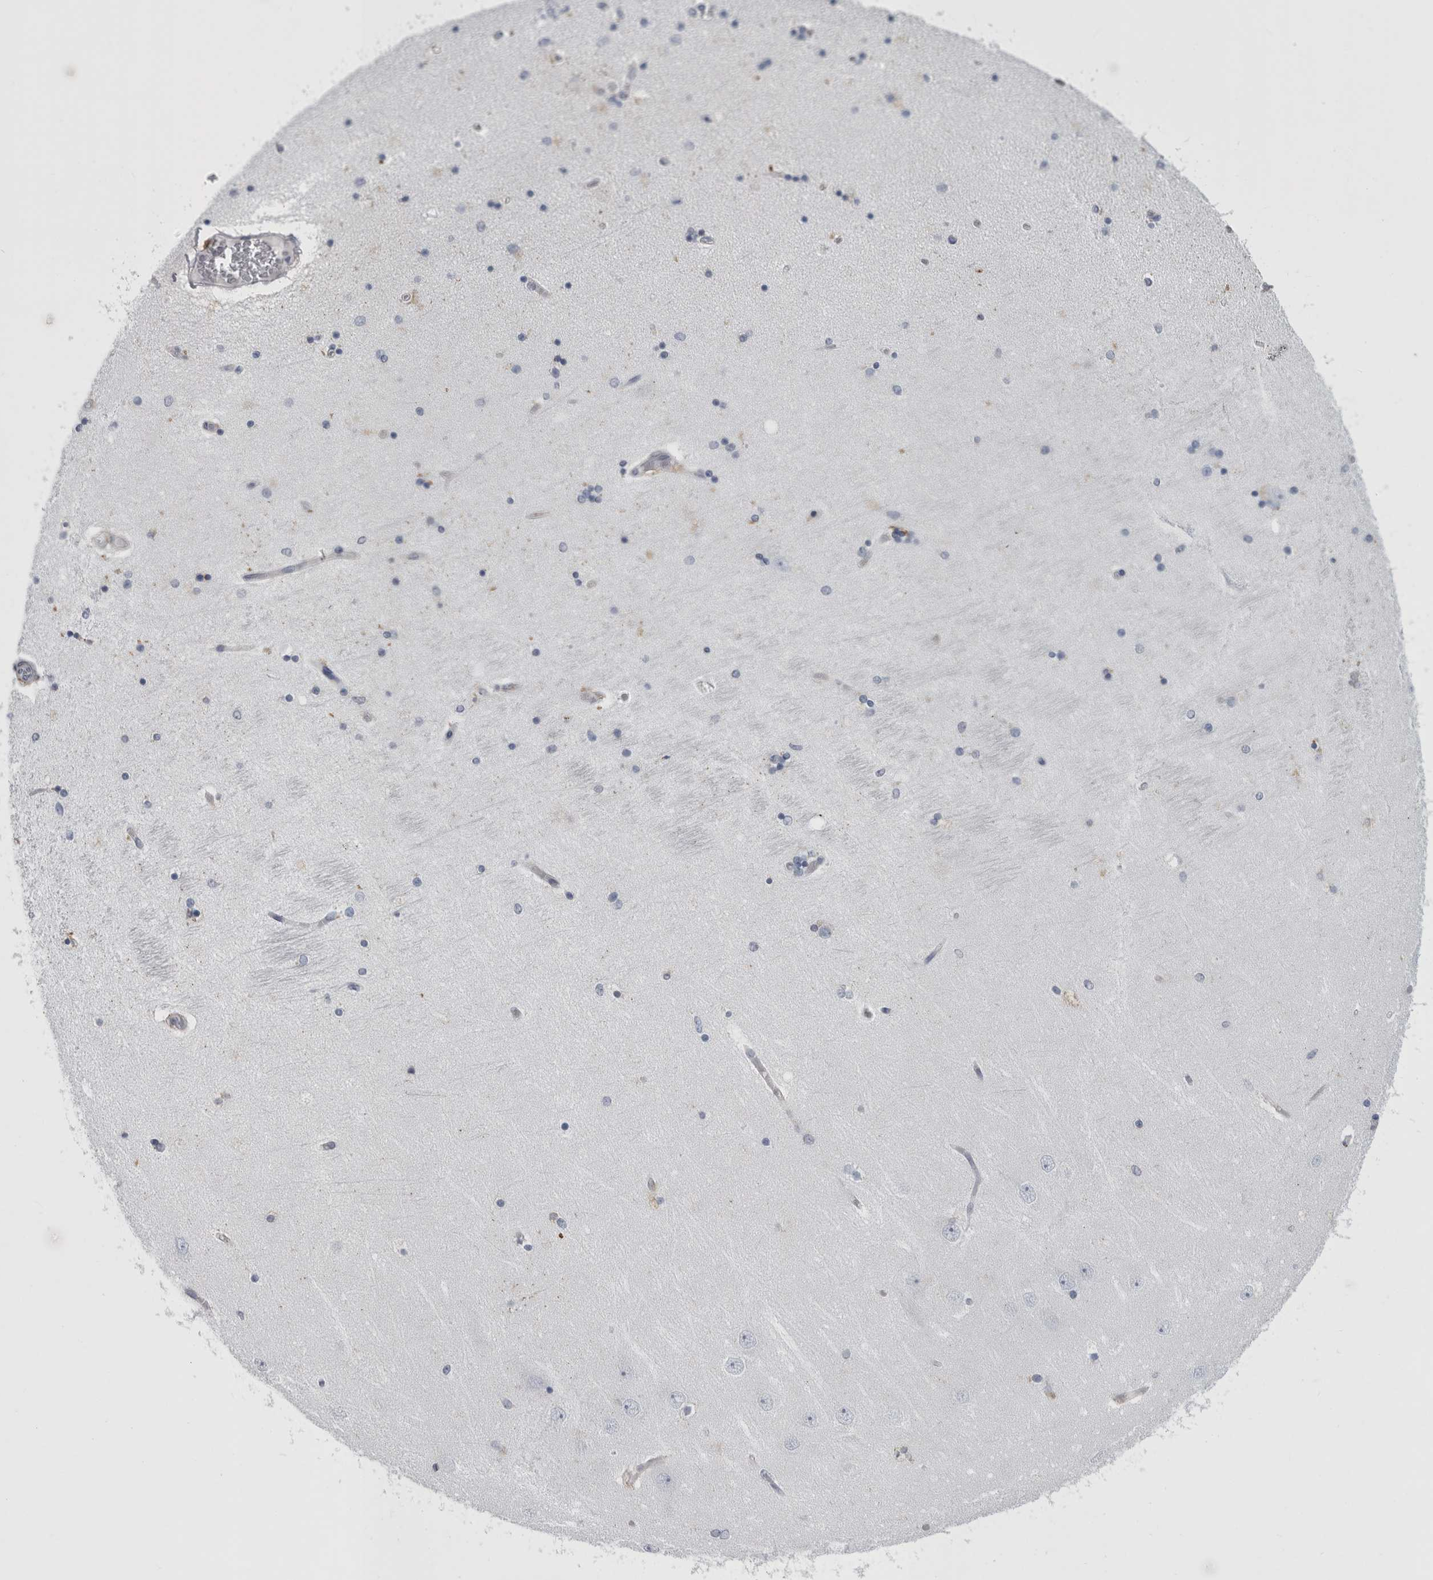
{"staining": {"intensity": "moderate", "quantity": "<25%", "location": "cytoplasmic/membranous"}, "tissue": "hippocampus", "cell_type": "Glial cells", "image_type": "normal", "snomed": [{"axis": "morphology", "description": "Normal tissue, NOS"}, {"axis": "topography", "description": "Hippocampus"}], "caption": "Immunohistochemistry photomicrograph of unremarkable hippocampus stained for a protein (brown), which demonstrates low levels of moderate cytoplasmic/membranous expression in approximately <25% of glial cells.", "gene": "DNAJC24", "patient": {"sex": "female", "age": 54}}